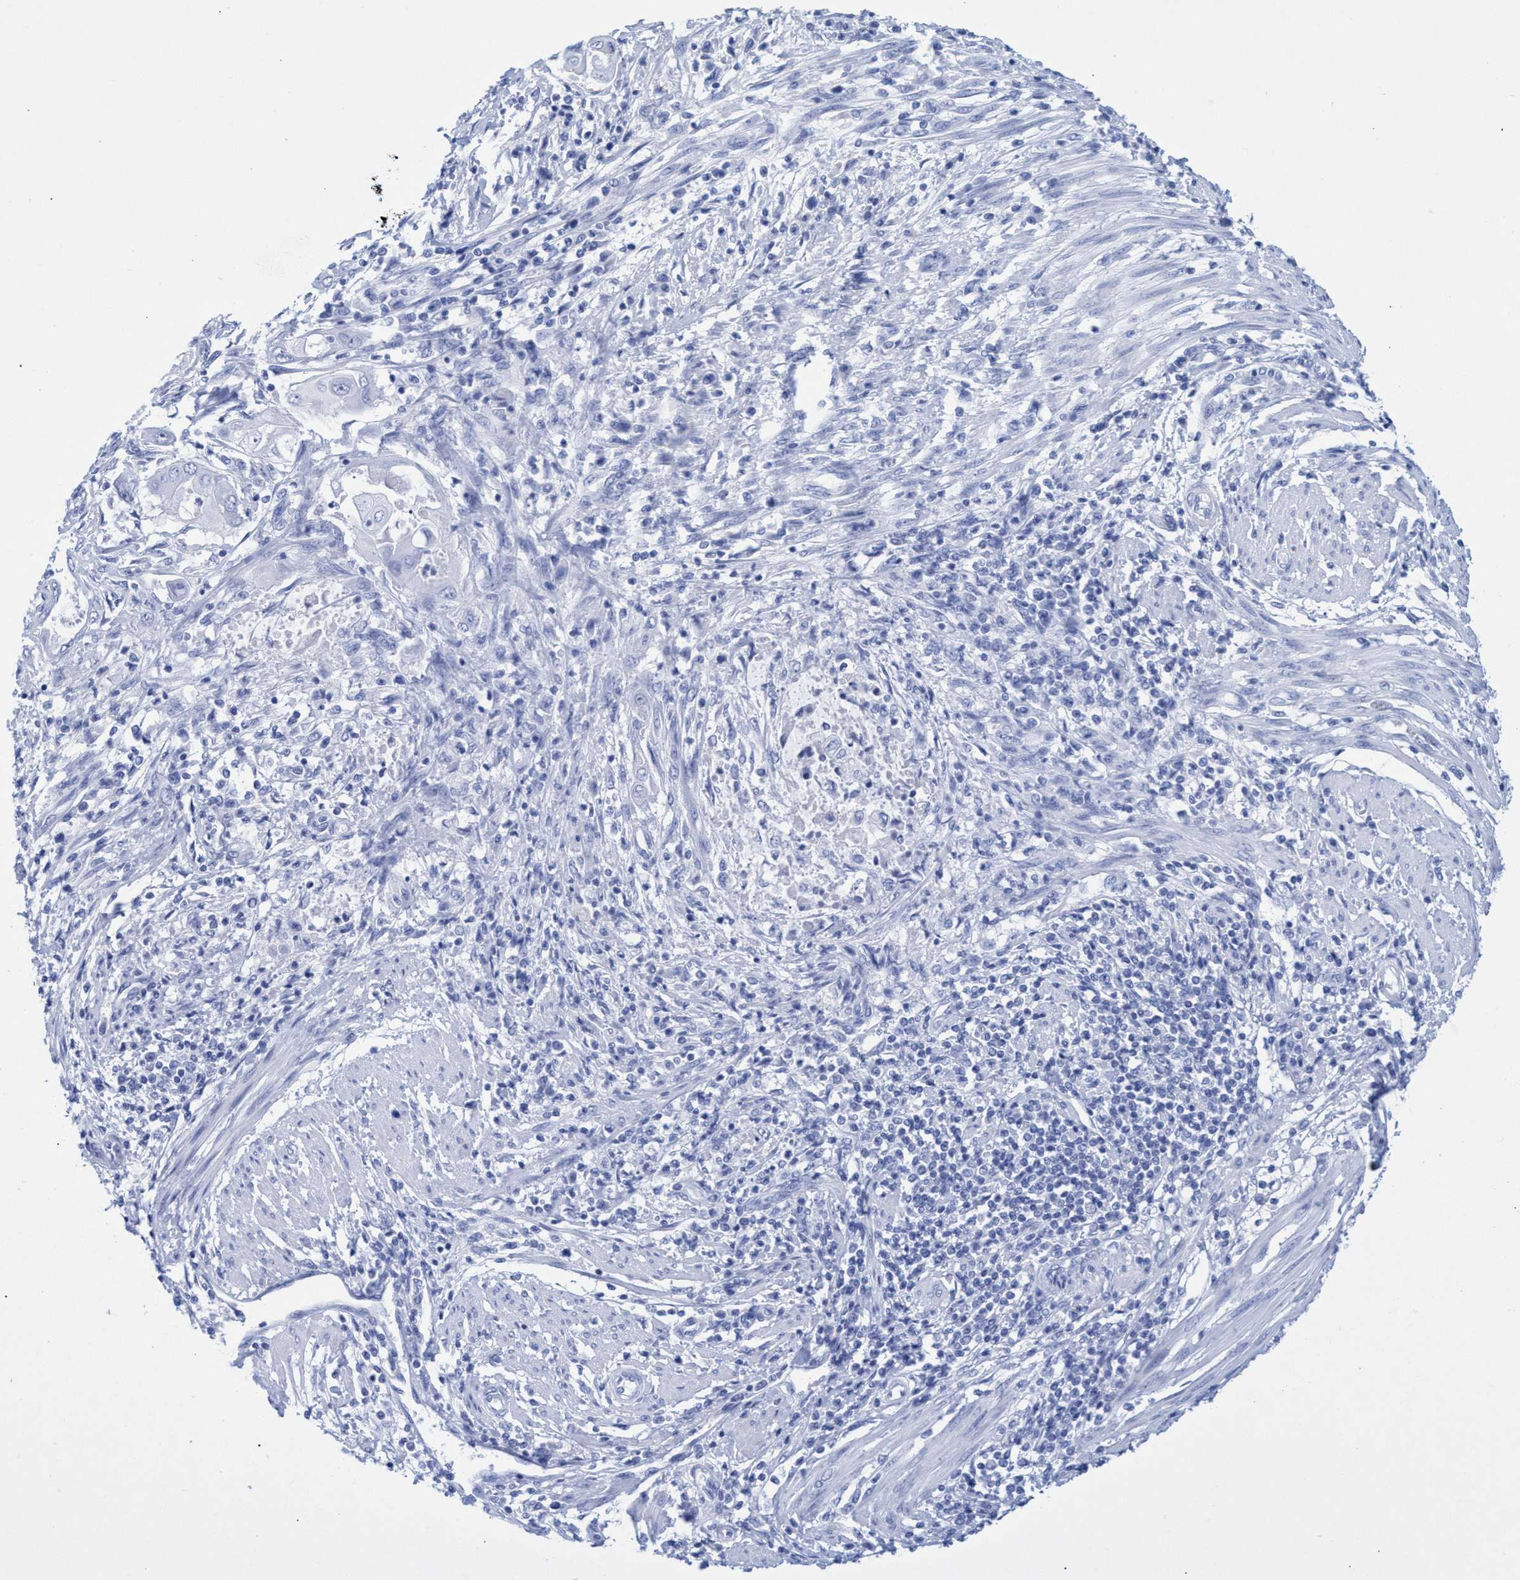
{"staining": {"intensity": "negative", "quantity": "none", "location": "none"}, "tissue": "endometrial cancer", "cell_type": "Tumor cells", "image_type": "cancer", "snomed": [{"axis": "morphology", "description": "Adenocarcinoma, NOS"}, {"axis": "topography", "description": "Uterus"}, {"axis": "topography", "description": "Endometrium"}], "caption": "Protein analysis of adenocarcinoma (endometrial) displays no significant positivity in tumor cells. (DAB IHC visualized using brightfield microscopy, high magnification).", "gene": "INSL6", "patient": {"sex": "female", "age": 70}}